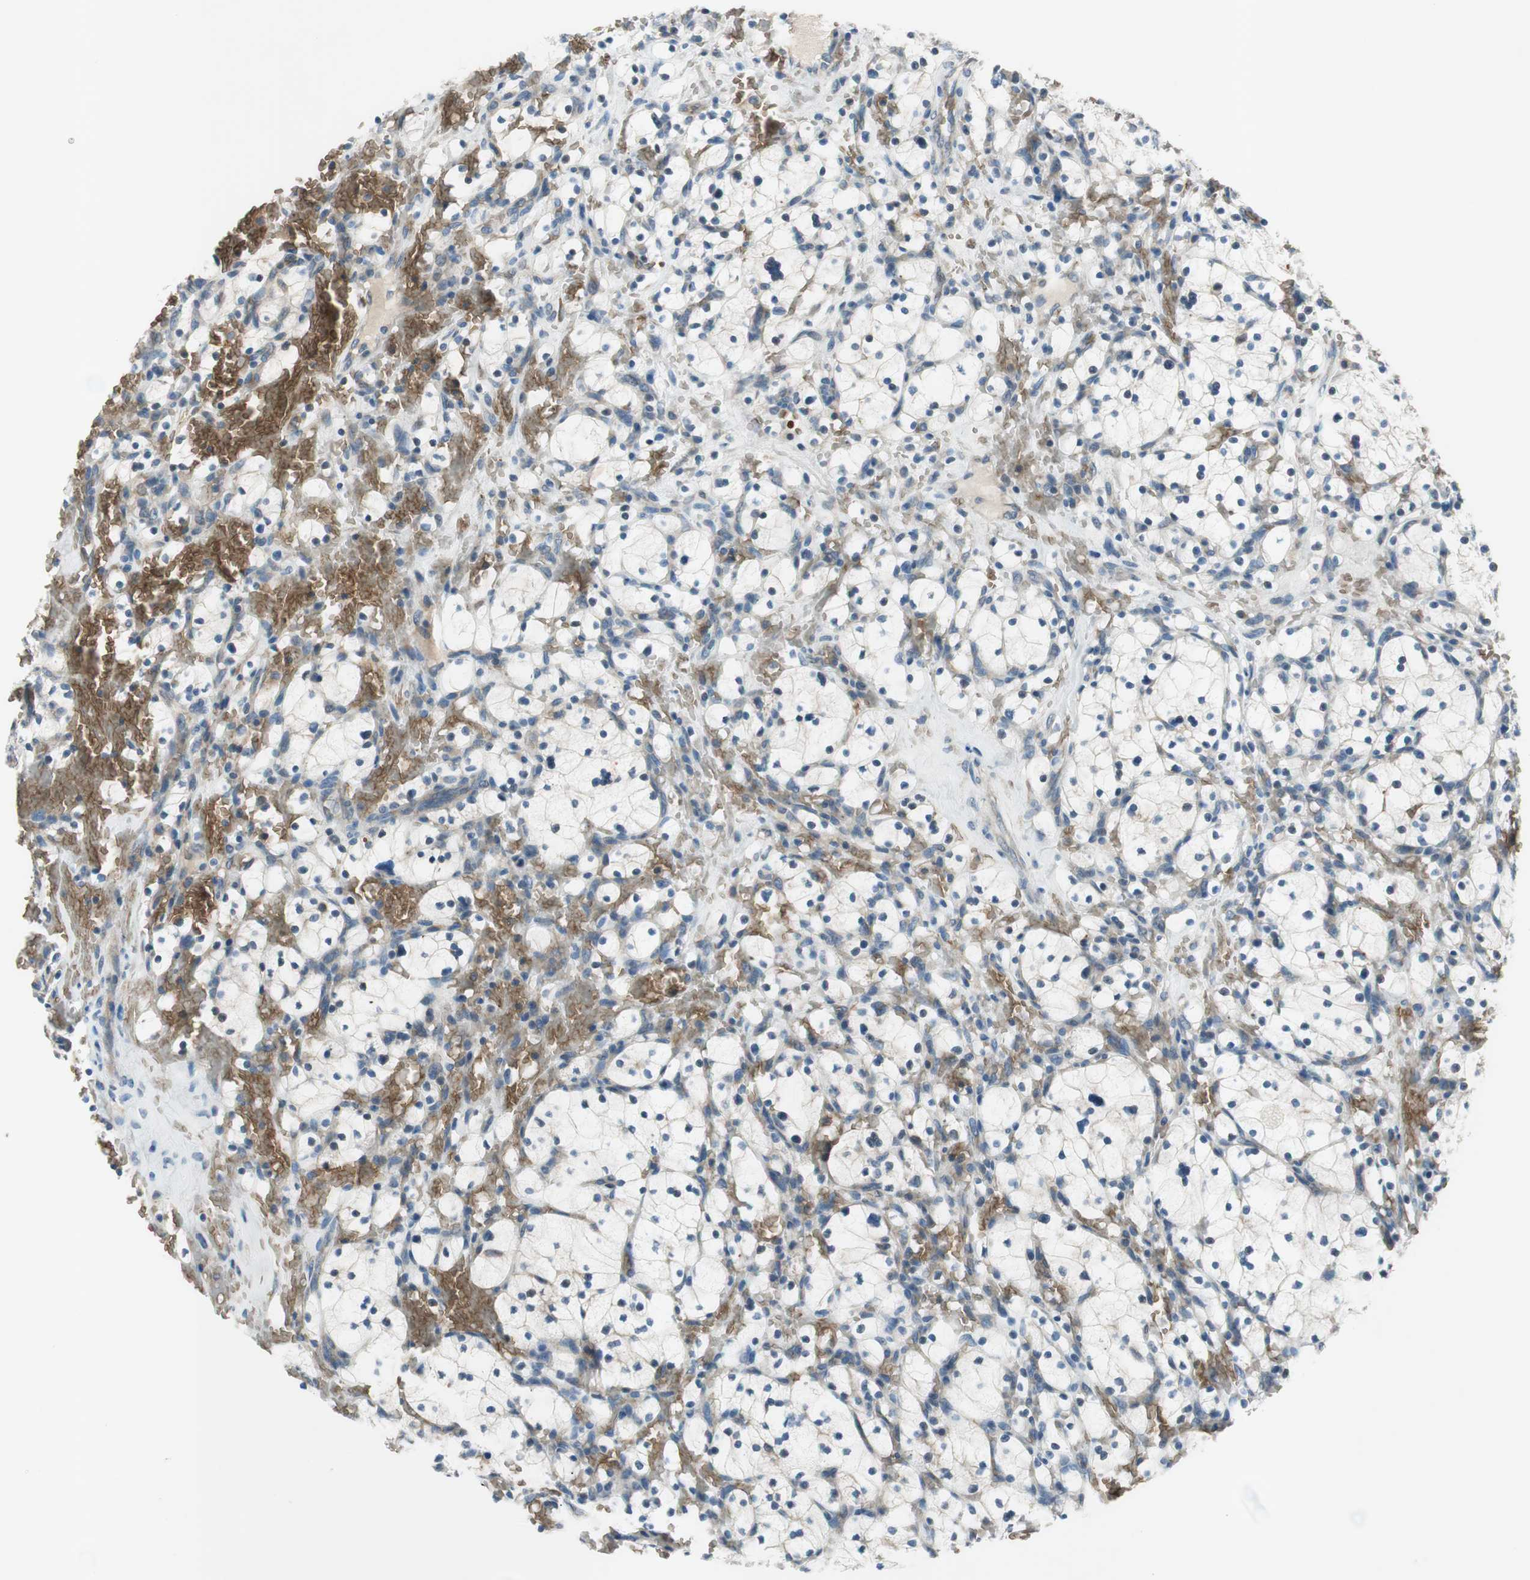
{"staining": {"intensity": "negative", "quantity": "none", "location": "none"}, "tissue": "renal cancer", "cell_type": "Tumor cells", "image_type": "cancer", "snomed": [{"axis": "morphology", "description": "Adenocarcinoma, NOS"}, {"axis": "topography", "description": "Kidney"}], "caption": "Tumor cells are negative for brown protein staining in renal adenocarcinoma.", "gene": "GYPC", "patient": {"sex": "female", "age": 83}}